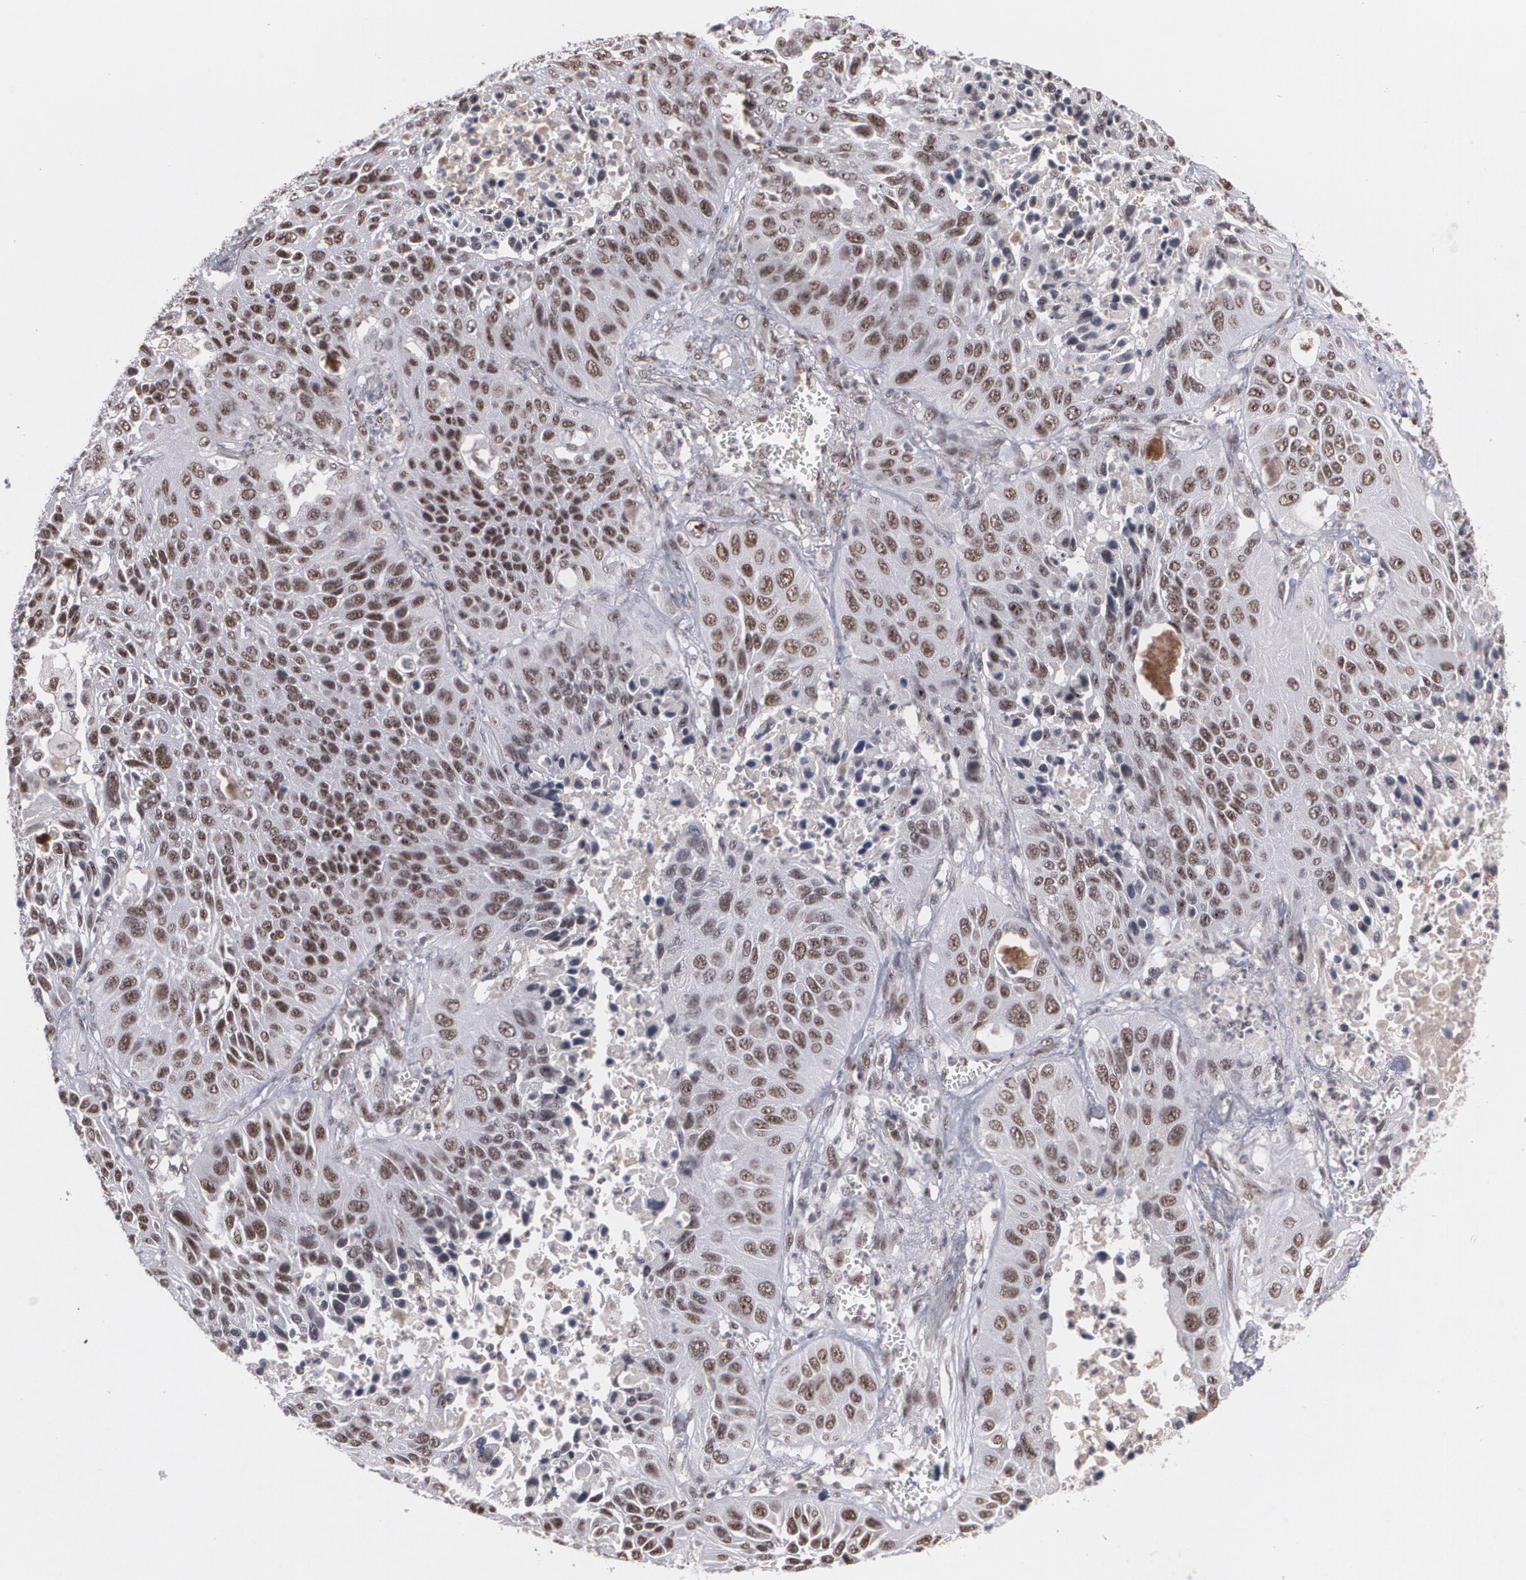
{"staining": {"intensity": "moderate", "quantity": ">75%", "location": "nuclear"}, "tissue": "lung cancer", "cell_type": "Tumor cells", "image_type": "cancer", "snomed": [{"axis": "morphology", "description": "Squamous cell carcinoma, NOS"}, {"axis": "topography", "description": "Lung"}], "caption": "Immunohistochemical staining of lung squamous cell carcinoma reveals medium levels of moderate nuclear staining in about >75% of tumor cells.", "gene": "ZNF234", "patient": {"sex": "female", "age": 76}}